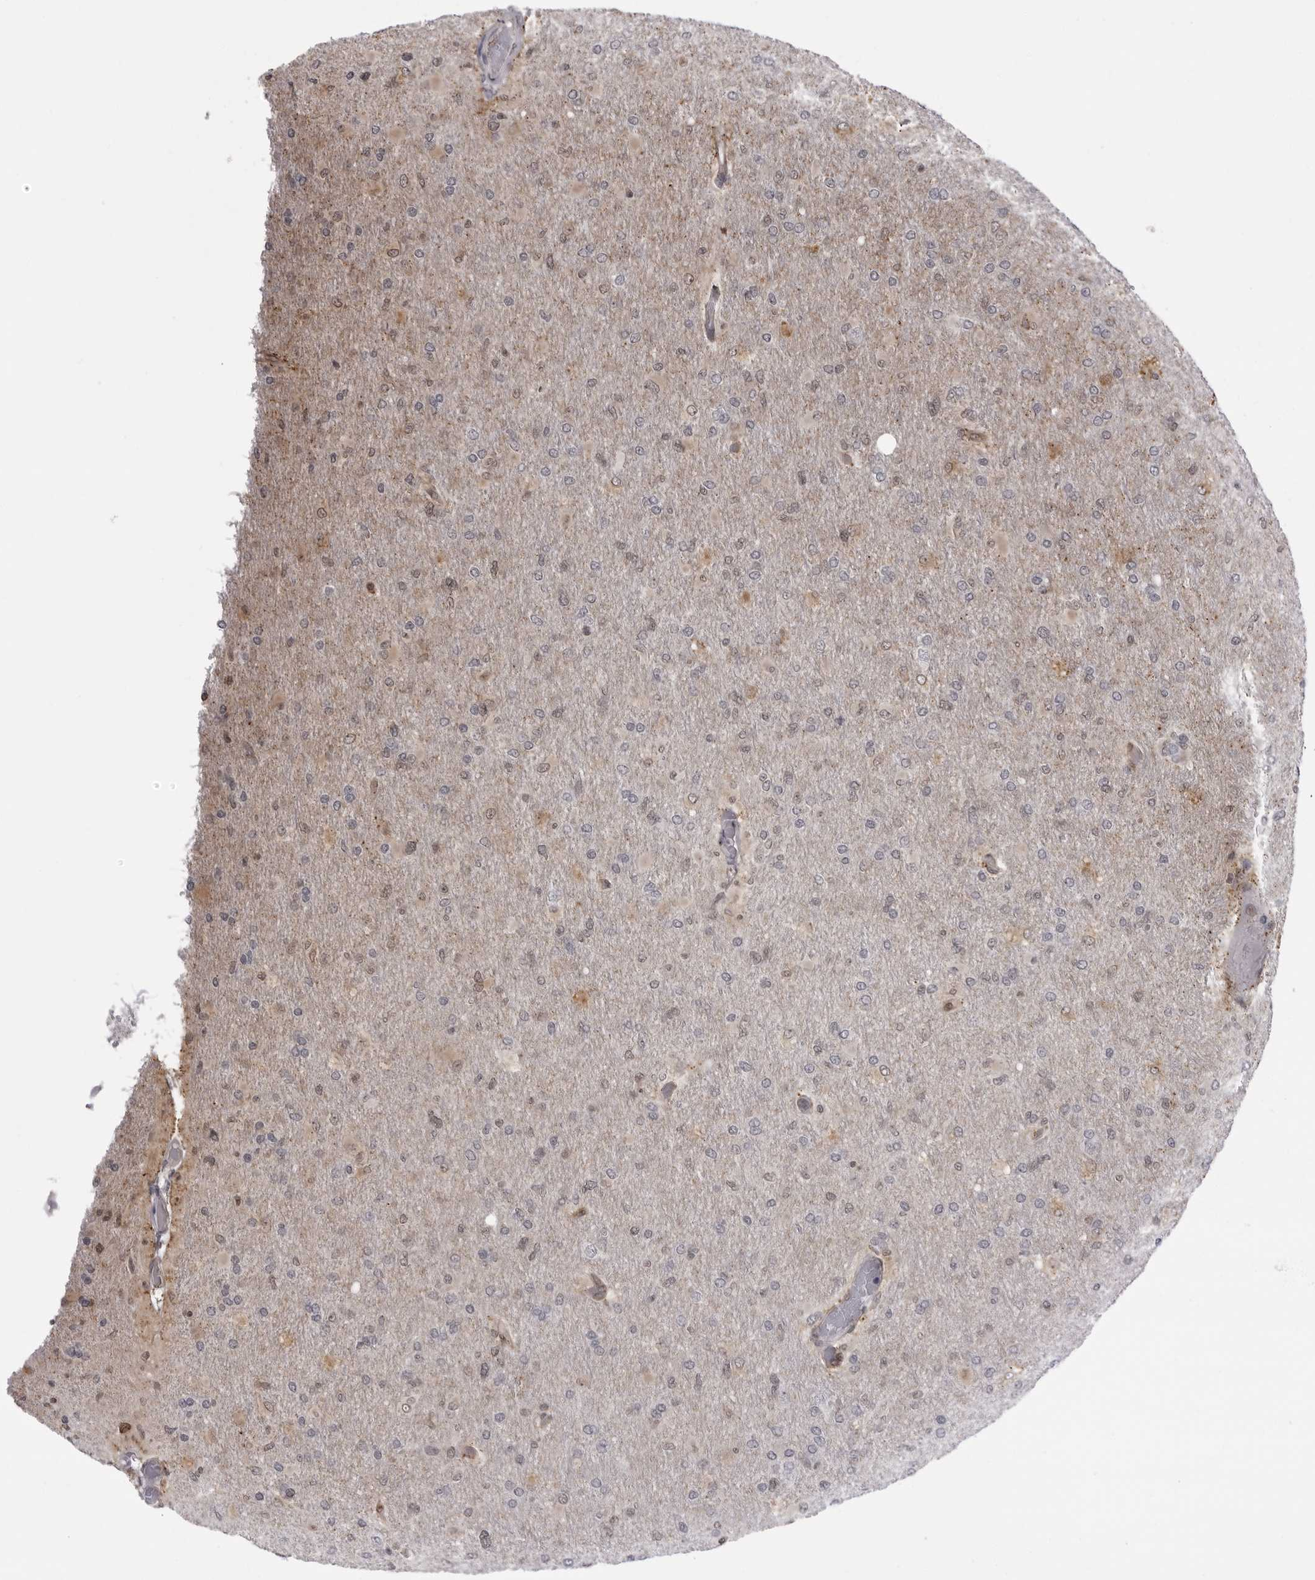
{"staining": {"intensity": "weak", "quantity": "<25%", "location": "cytoplasmic/membranous,nuclear"}, "tissue": "glioma", "cell_type": "Tumor cells", "image_type": "cancer", "snomed": [{"axis": "morphology", "description": "Glioma, malignant, High grade"}, {"axis": "topography", "description": "Cerebral cortex"}], "caption": "Tumor cells show no significant protein staining in glioma.", "gene": "MAPK12", "patient": {"sex": "female", "age": 36}}